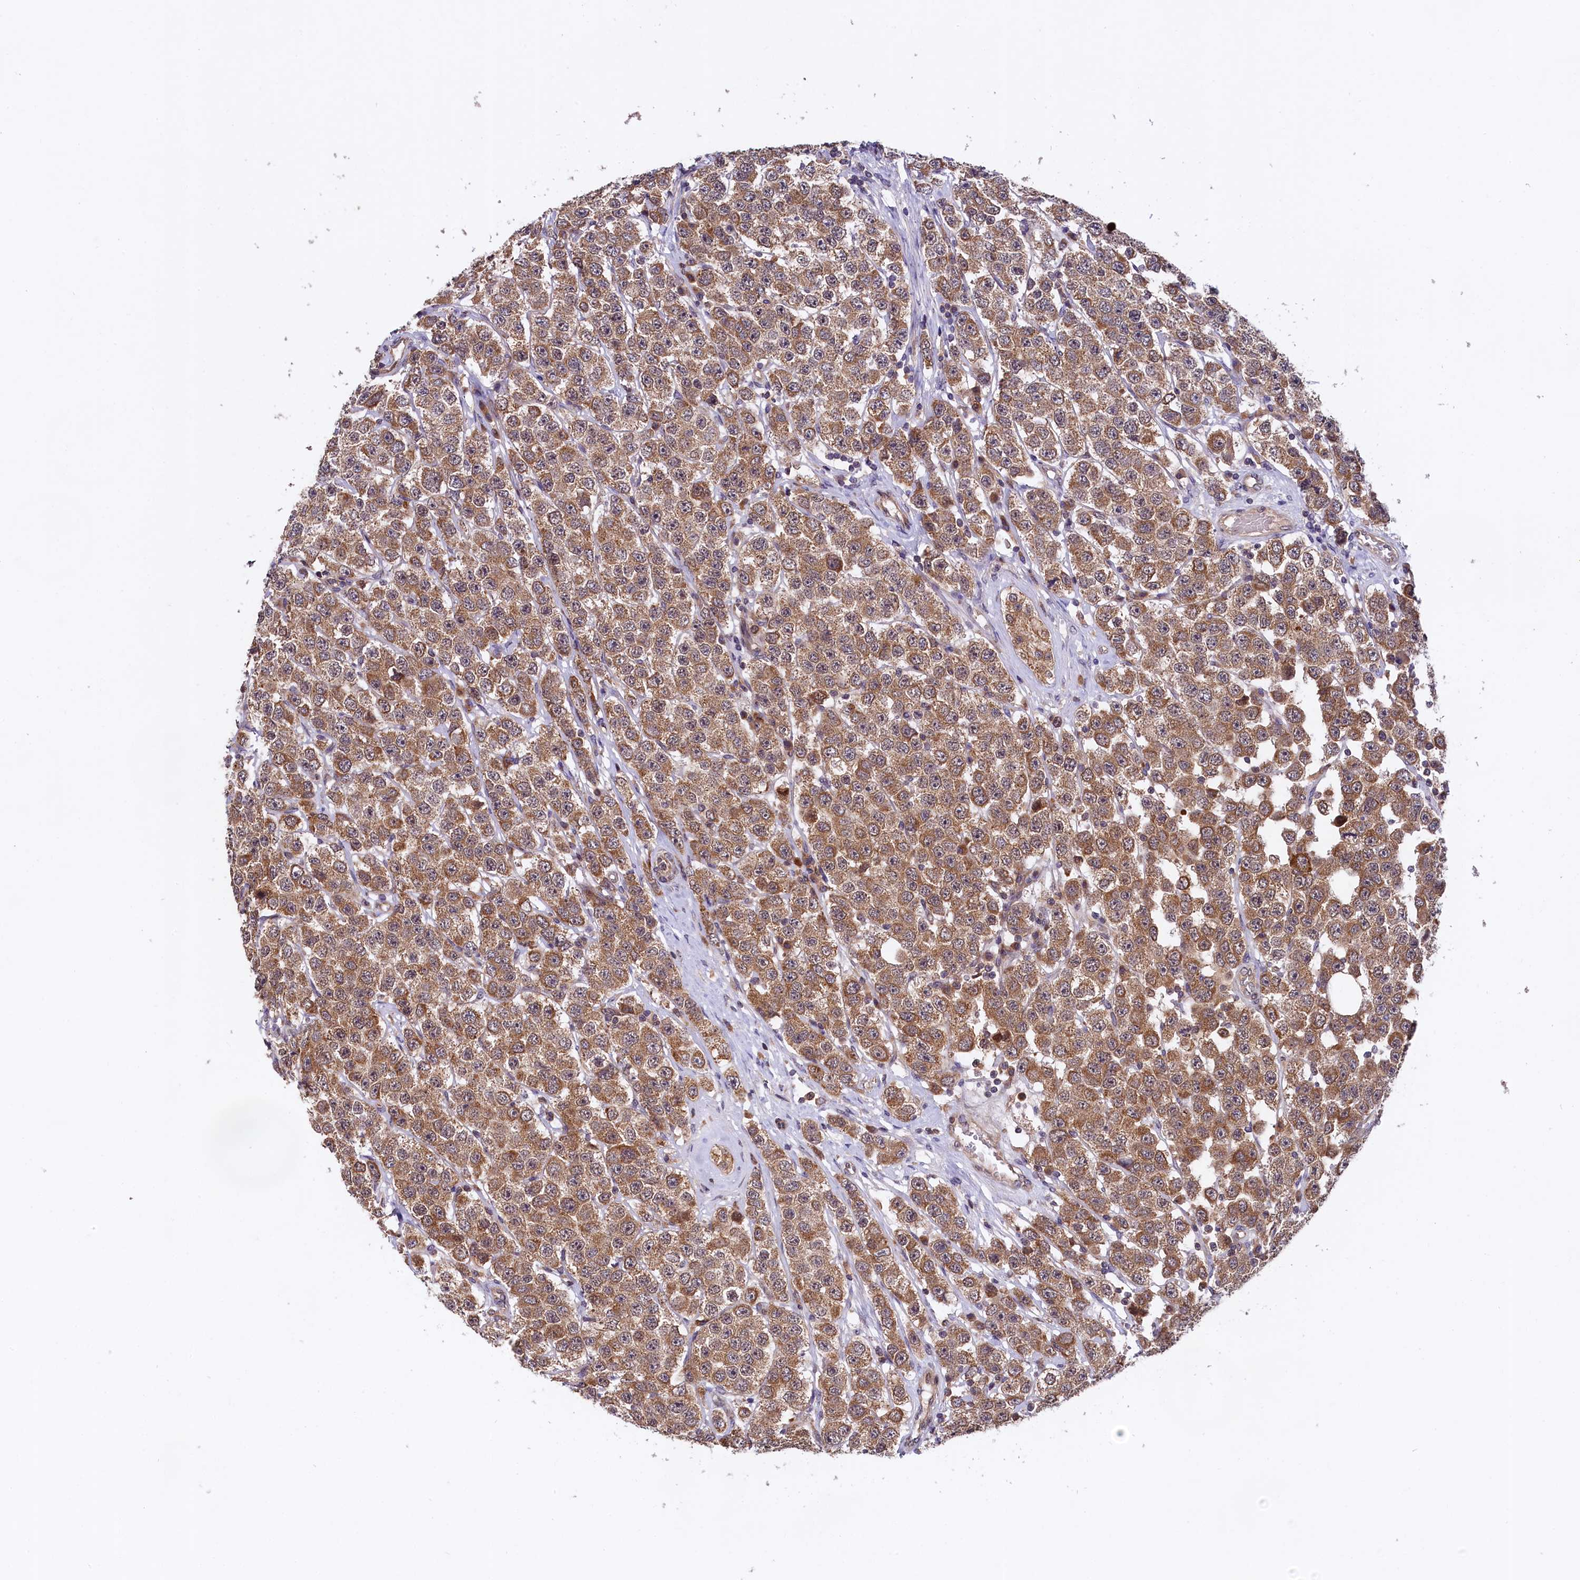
{"staining": {"intensity": "moderate", "quantity": ">75%", "location": "cytoplasmic/membranous"}, "tissue": "testis cancer", "cell_type": "Tumor cells", "image_type": "cancer", "snomed": [{"axis": "morphology", "description": "Seminoma, NOS"}, {"axis": "topography", "description": "Testis"}], "caption": "Tumor cells display medium levels of moderate cytoplasmic/membranous positivity in approximately >75% of cells in human seminoma (testis).", "gene": "DOHH", "patient": {"sex": "male", "age": 28}}